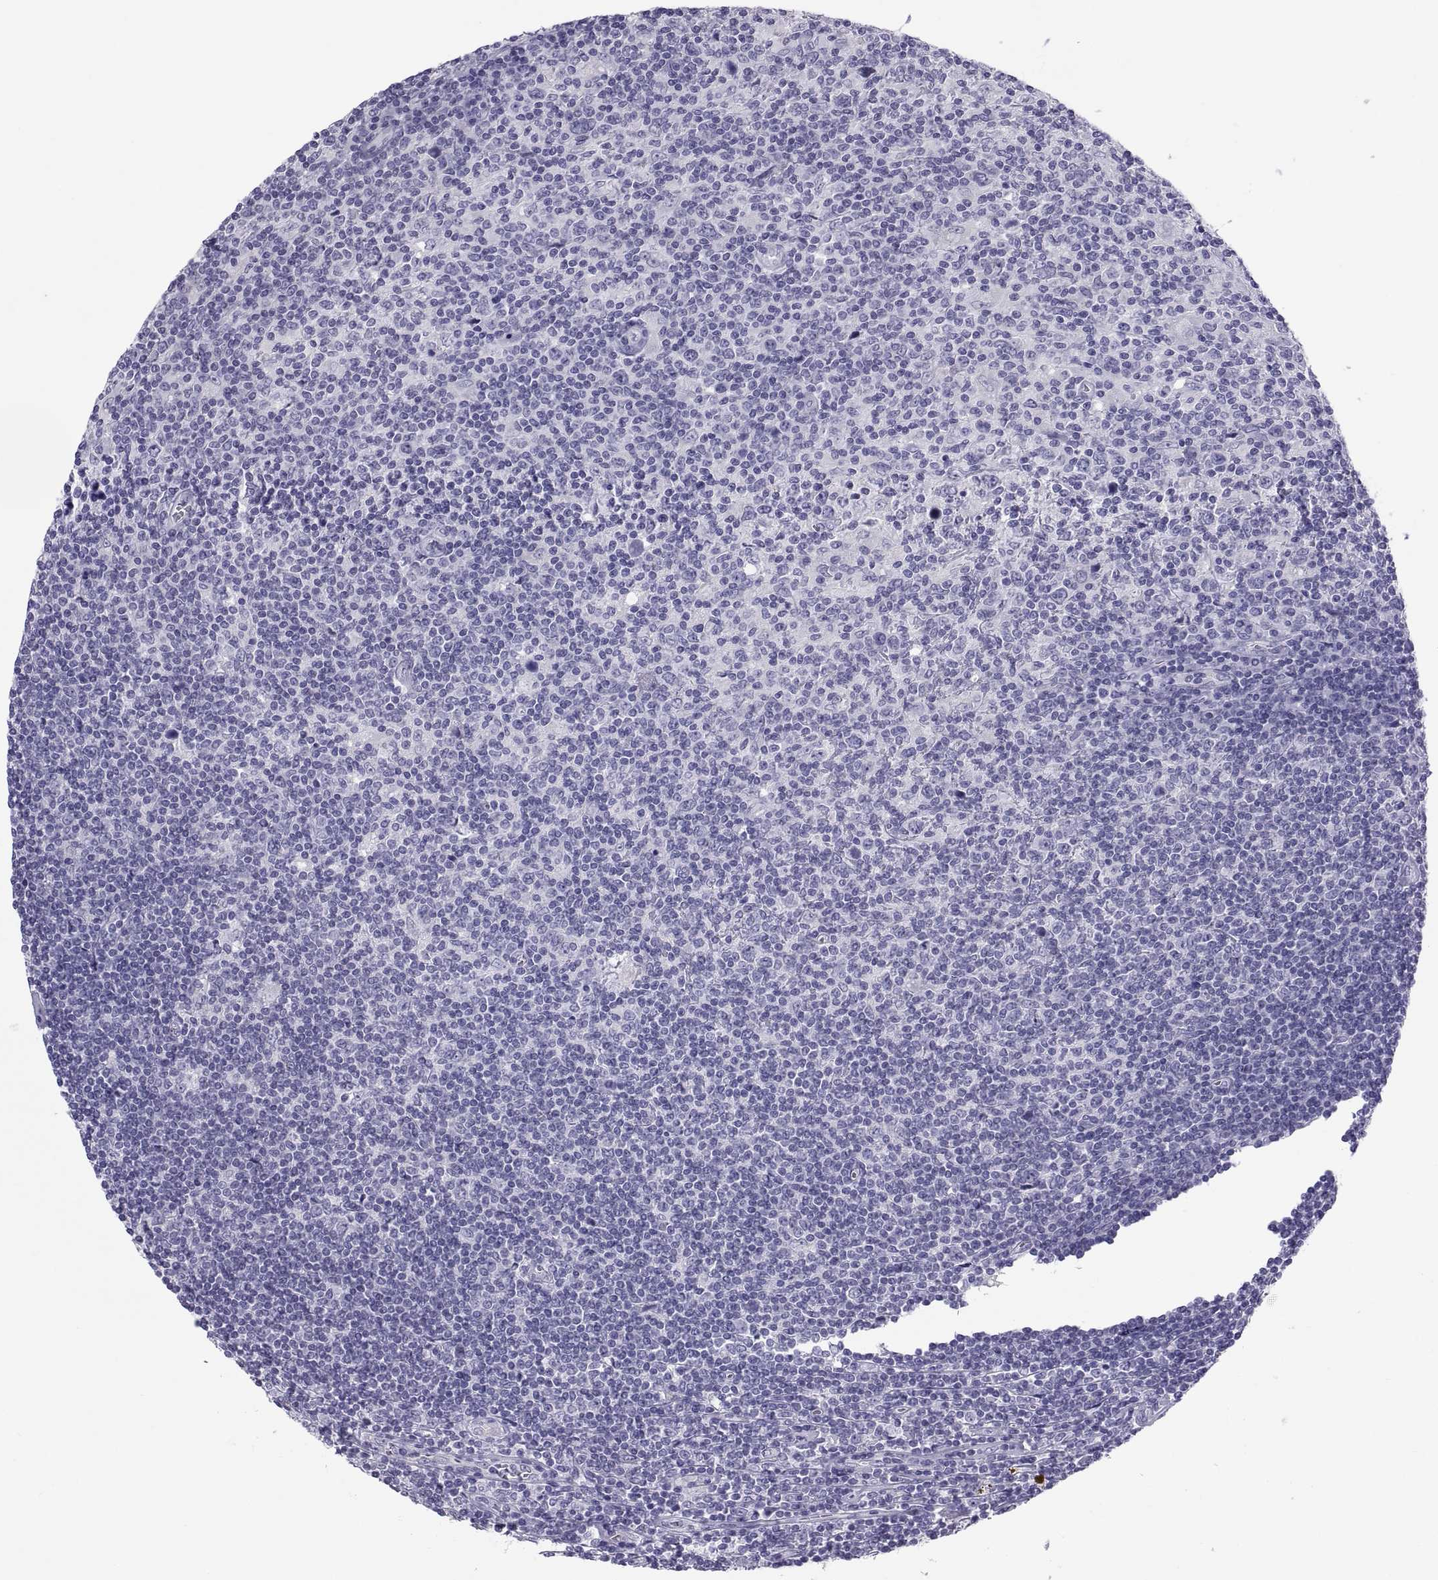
{"staining": {"intensity": "negative", "quantity": "none", "location": "none"}, "tissue": "lymphoma", "cell_type": "Tumor cells", "image_type": "cancer", "snomed": [{"axis": "morphology", "description": "Hodgkin's disease, NOS"}, {"axis": "topography", "description": "Lymph node"}], "caption": "A histopathology image of lymphoma stained for a protein displays no brown staining in tumor cells. (DAB (3,3'-diaminobenzidine) immunohistochemistry (IHC) visualized using brightfield microscopy, high magnification).", "gene": "RNASE12", "patient": {"sex": "male", "age": 40}}